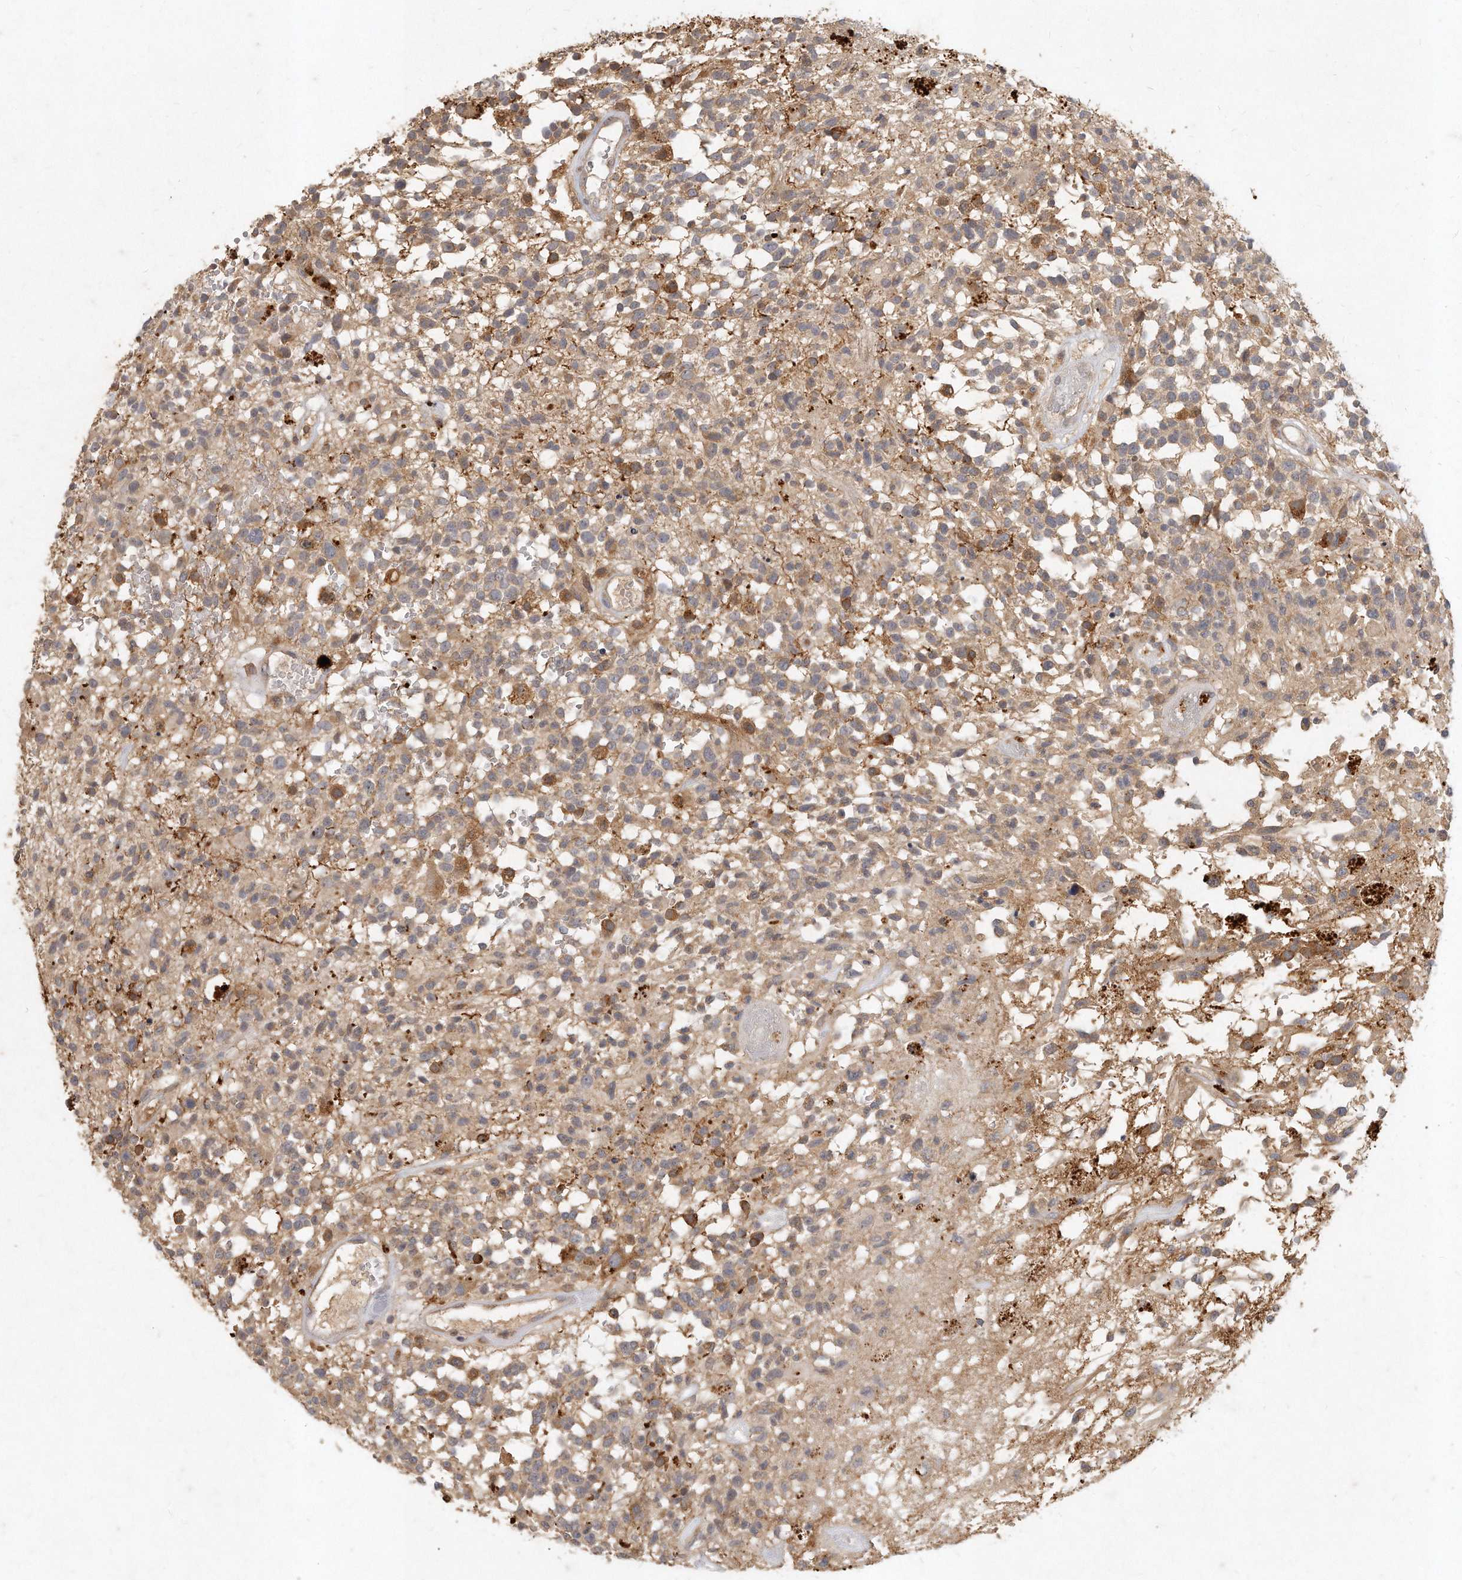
{"staining": {"intensity": "moderate", "quantity": "25%-75%", "location": "cytoplasmic/membranous"}, "tissue": "glioma", "cell_type": "Tumor cells", "image_type": "cancer", "snomed": [{"axis": "morphology", "description": "Glioma, malignant, High grade"}, {"axis": "morphology", "description": "Glioblastoma, NOS"}, {"axis": "topography", "description": "Brain"}], "caption": "The histopathology image exhibits a brown stain indicating the presence of a protein in the cytoplasmic/membranous of tumor cells in glioblastoma.", "gene": "LGALS8", "patient": {"sex": "male", "age": 60}}